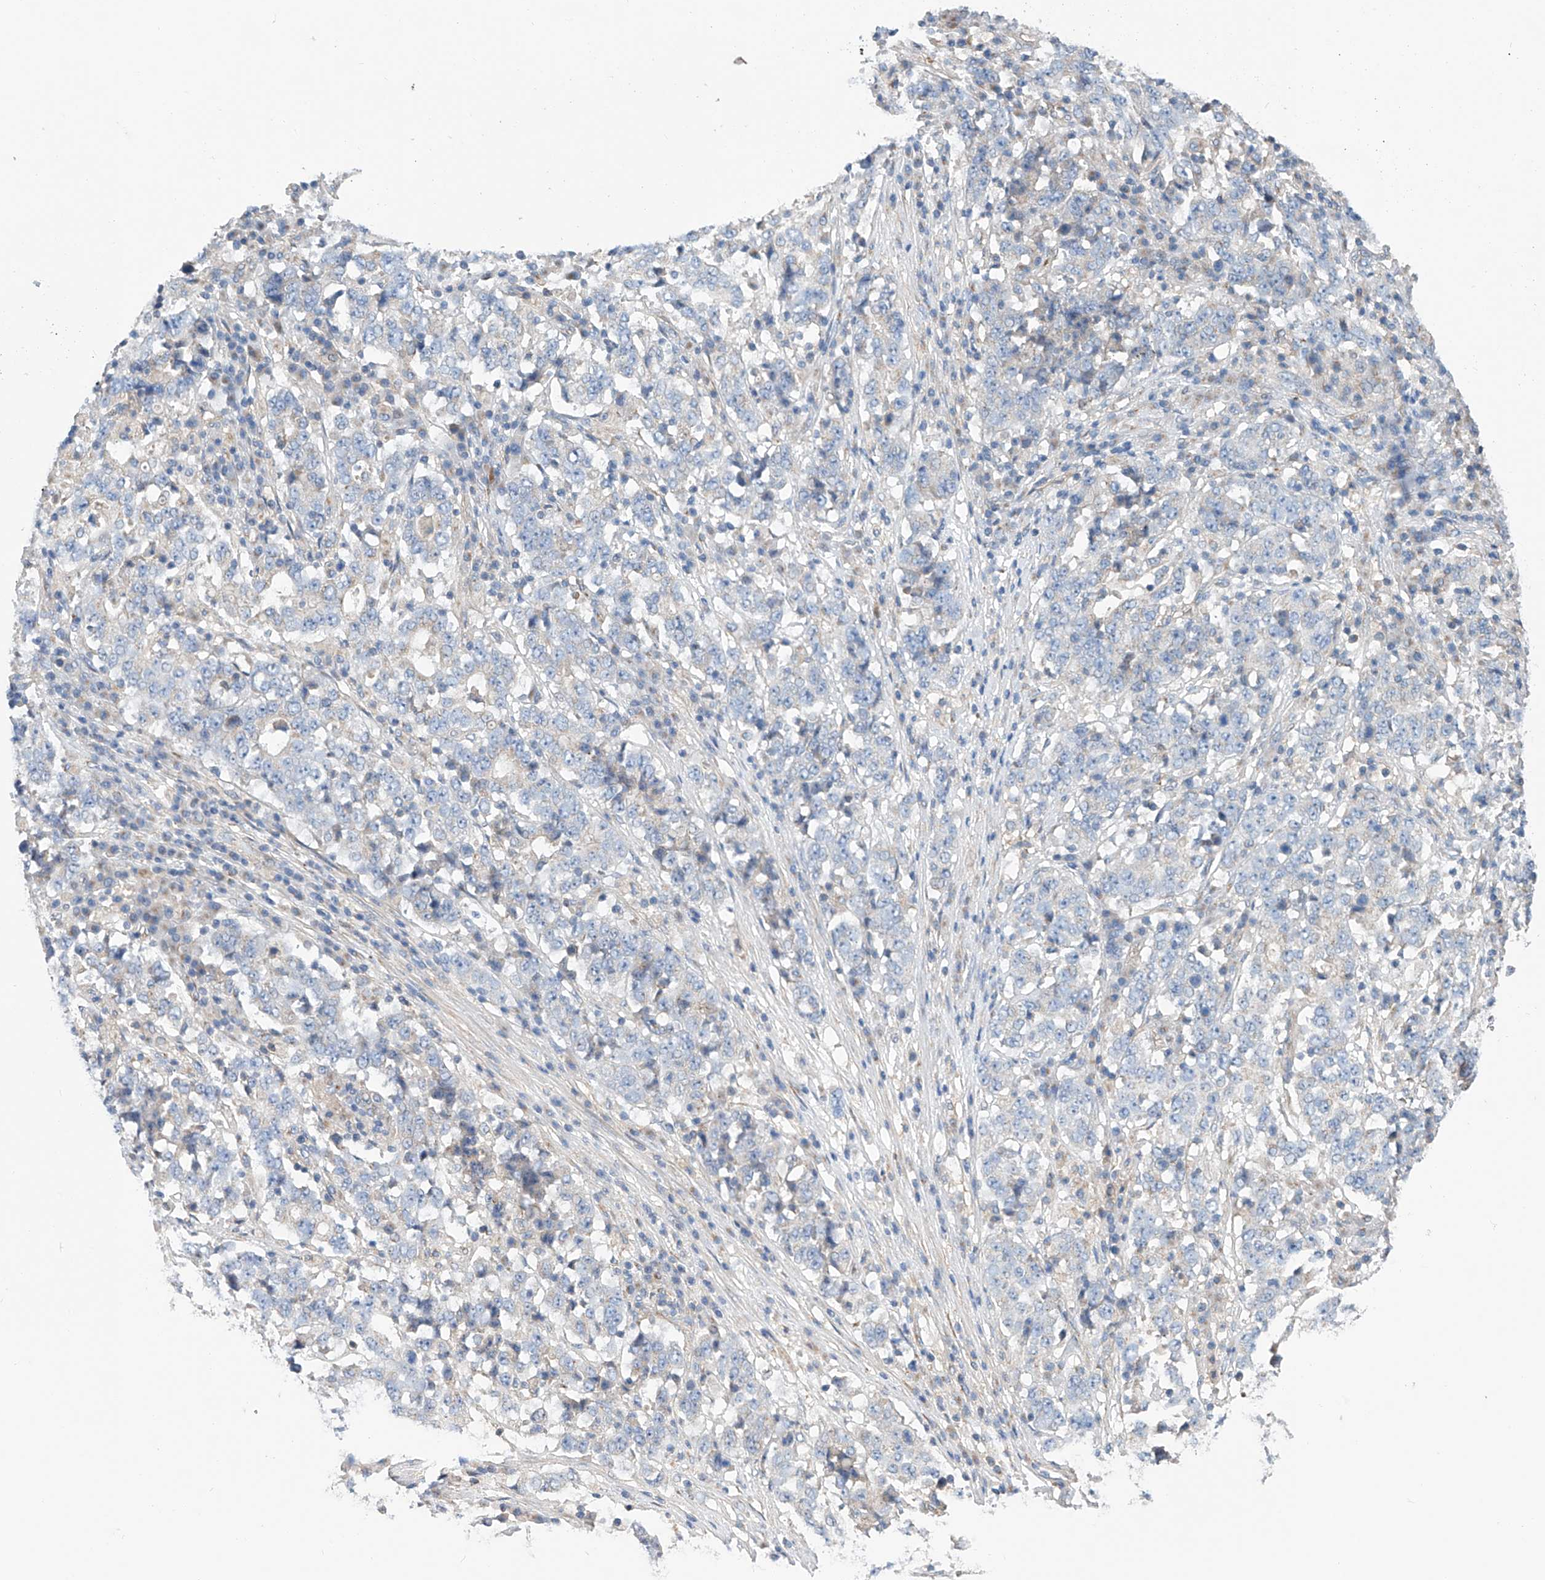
{"staining": {"intensity": "negative", "quantity": "none", "location": "none"}, "tissue": "stomach cancer", "cell_type": "Tumor cells", "image_type": "cancer", "snomed": [{"axis": "morphology", "description": "Adenocarcinoma, NOS"}, {"axis": "topography", "description": "Stomach"}], "caption": "This image is of stomach cancer (adenocarcinoma) stained with IHC to label a protein in brown with the nuclei are counter-stained blue. There is no expression in tumor cells. The staining is performed using DAB brown chromogen with nuclei counter-stained in using hematoxylin.", "gene": "SLC22A7", "patient": {"sex": "male", "age": 59}}